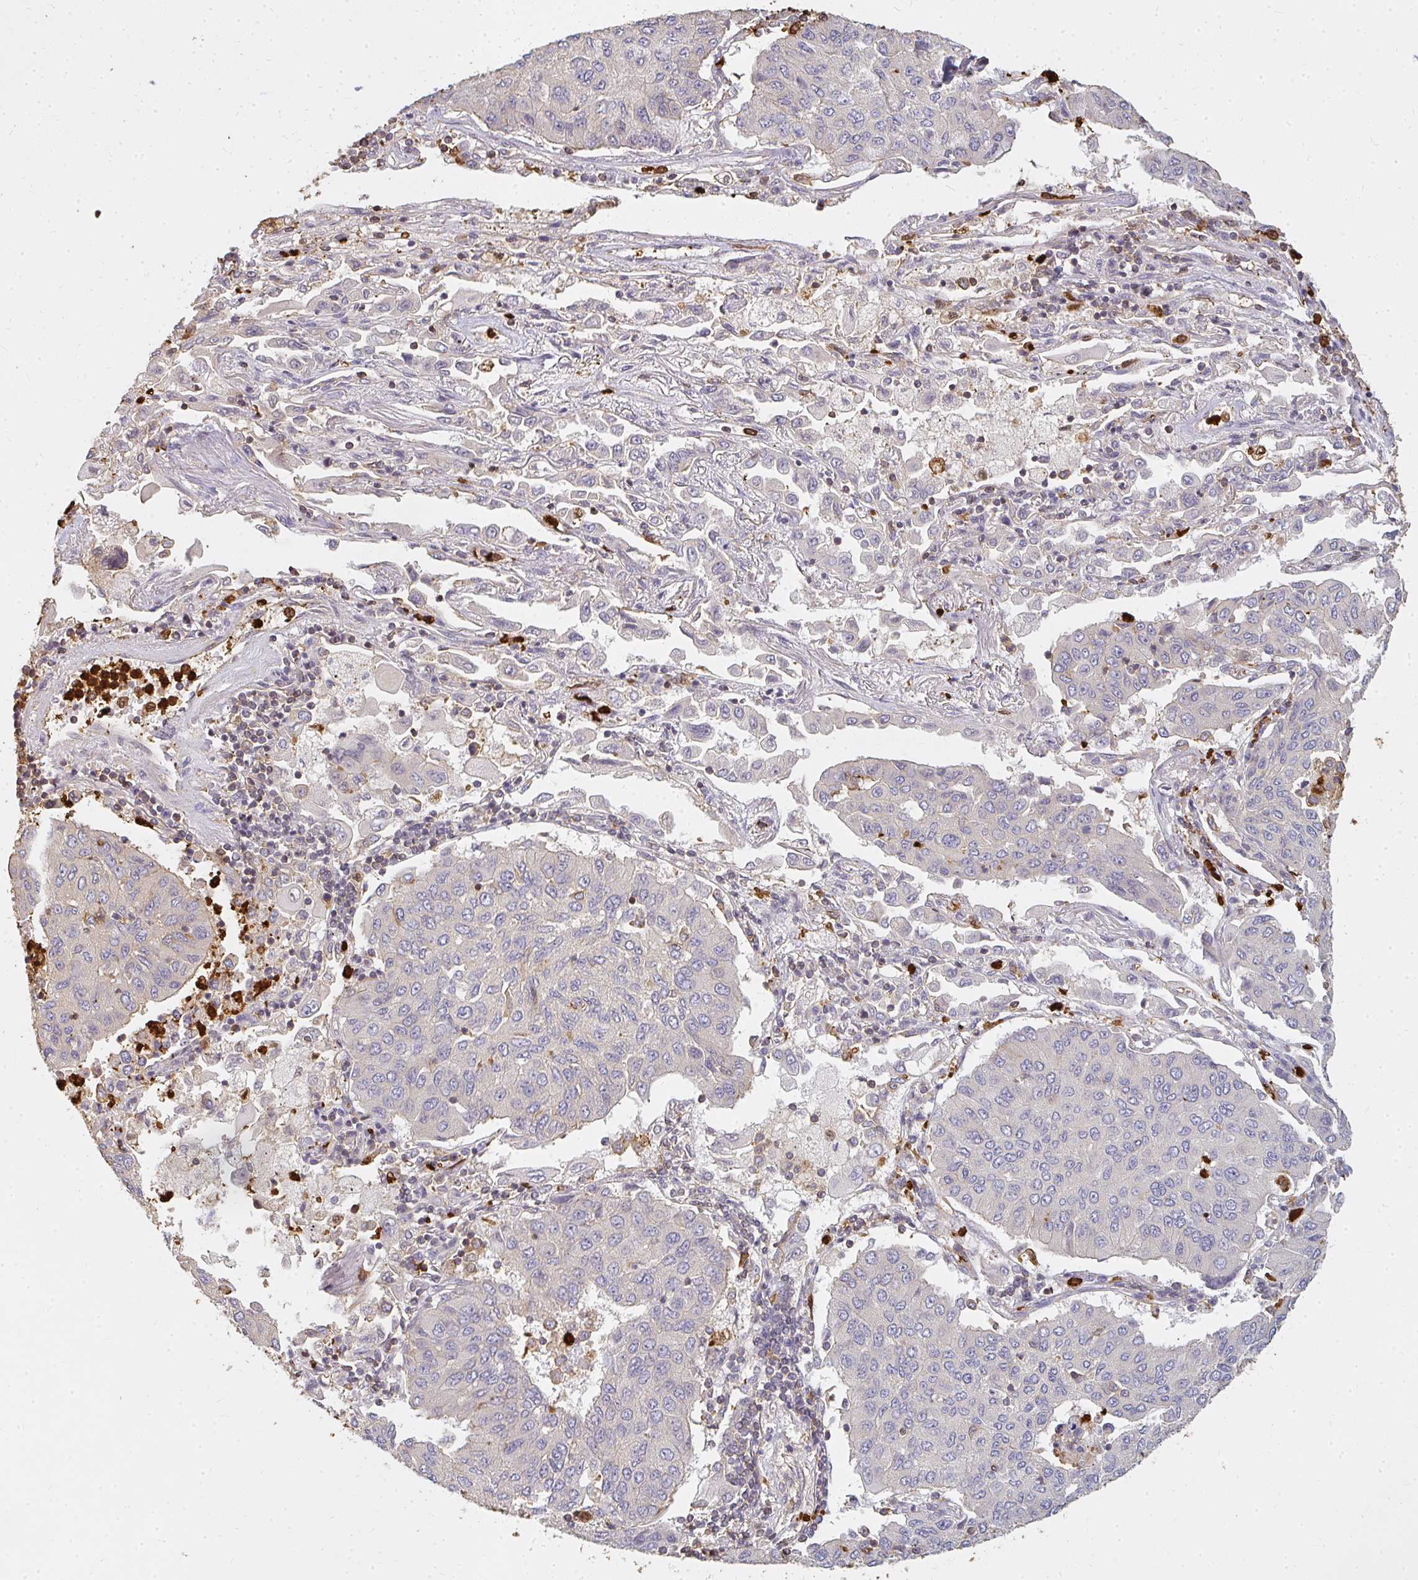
{"staining": {"intensity": "negative", "quantity": "none", "location": "none"}, "tissue": "lung cancer", "cell_type": "Tumor cells", "image_type": "cancer", "snomed": [{"axis": "morphology", "description": "Squamous cell carcinoma, NOS"}, {"axis": "topography", "description": "Lung"}], "caption": "A high-resolution image shows IHC staining of lung cancer, which reveals no significant positivity in tumor cells. (DAB (3,3'-diaminobenzidine) immunohistochemistry, high magnification).", "gene": "CNTRL", "patient": {"sex": "male", "age": 74}}